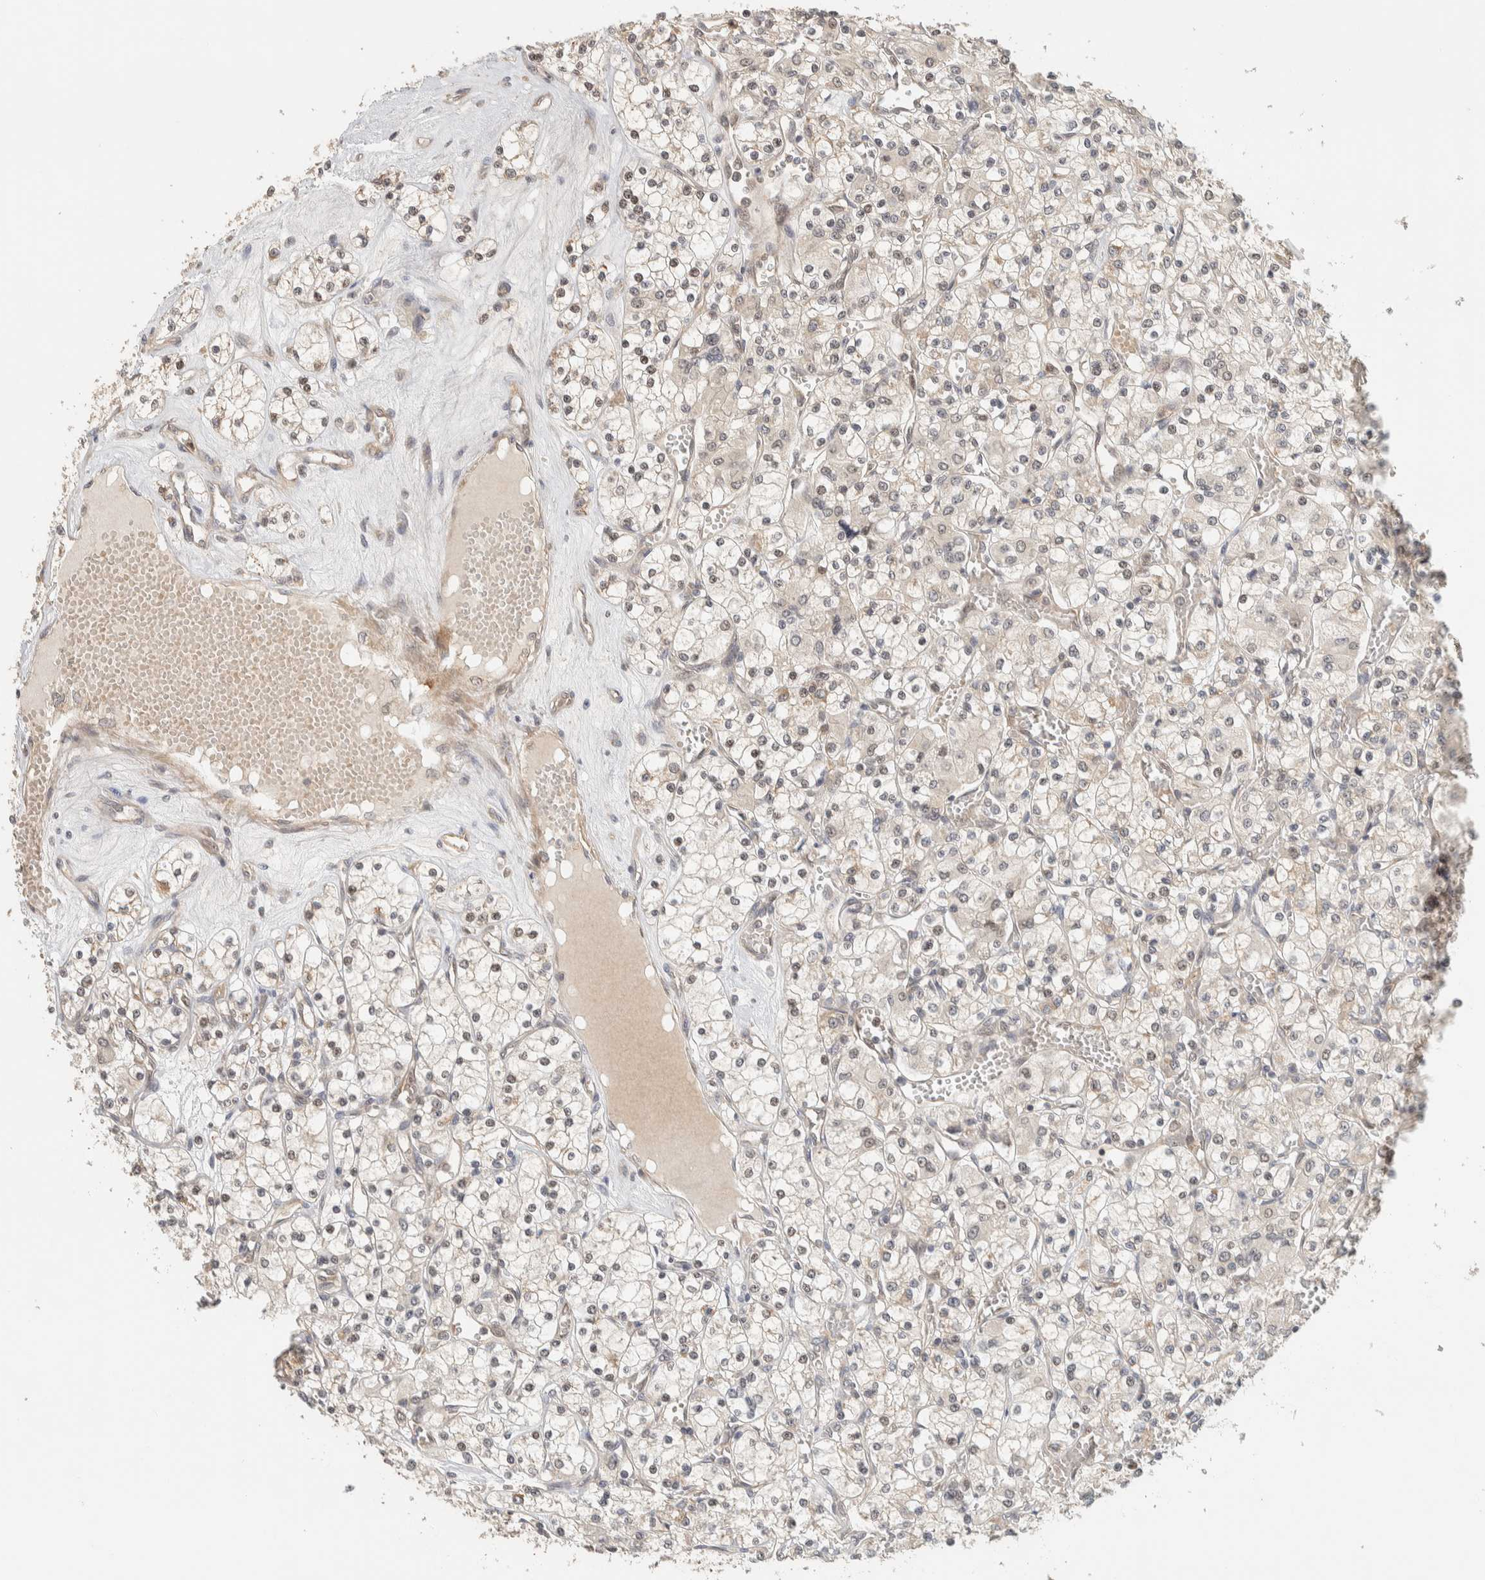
{"staining": {"intensity": "weak", "quantity": "25%-75%", "location": "nuclear"}, "tissue": "renal cancer", "cell_type": "Tumor cells", "image_type": "cancer", "snomed": [{"axis": "morphology", "description": "Adenocarcinoma, NOS"}, {"axis": "topography", "description": "Kidney"}], "caption": "Immunohistochemistry (IHC) micrograph of neoplastic tissue: human adenocarcinoma (renal) stained using IHC exhibits low levels of weak protein expression localized specifically in the nuclear of tumor cells, appearing as a nuclear brown color.", "gene": "ADSS2", "patient": {"sex": "female", "age": 59}}